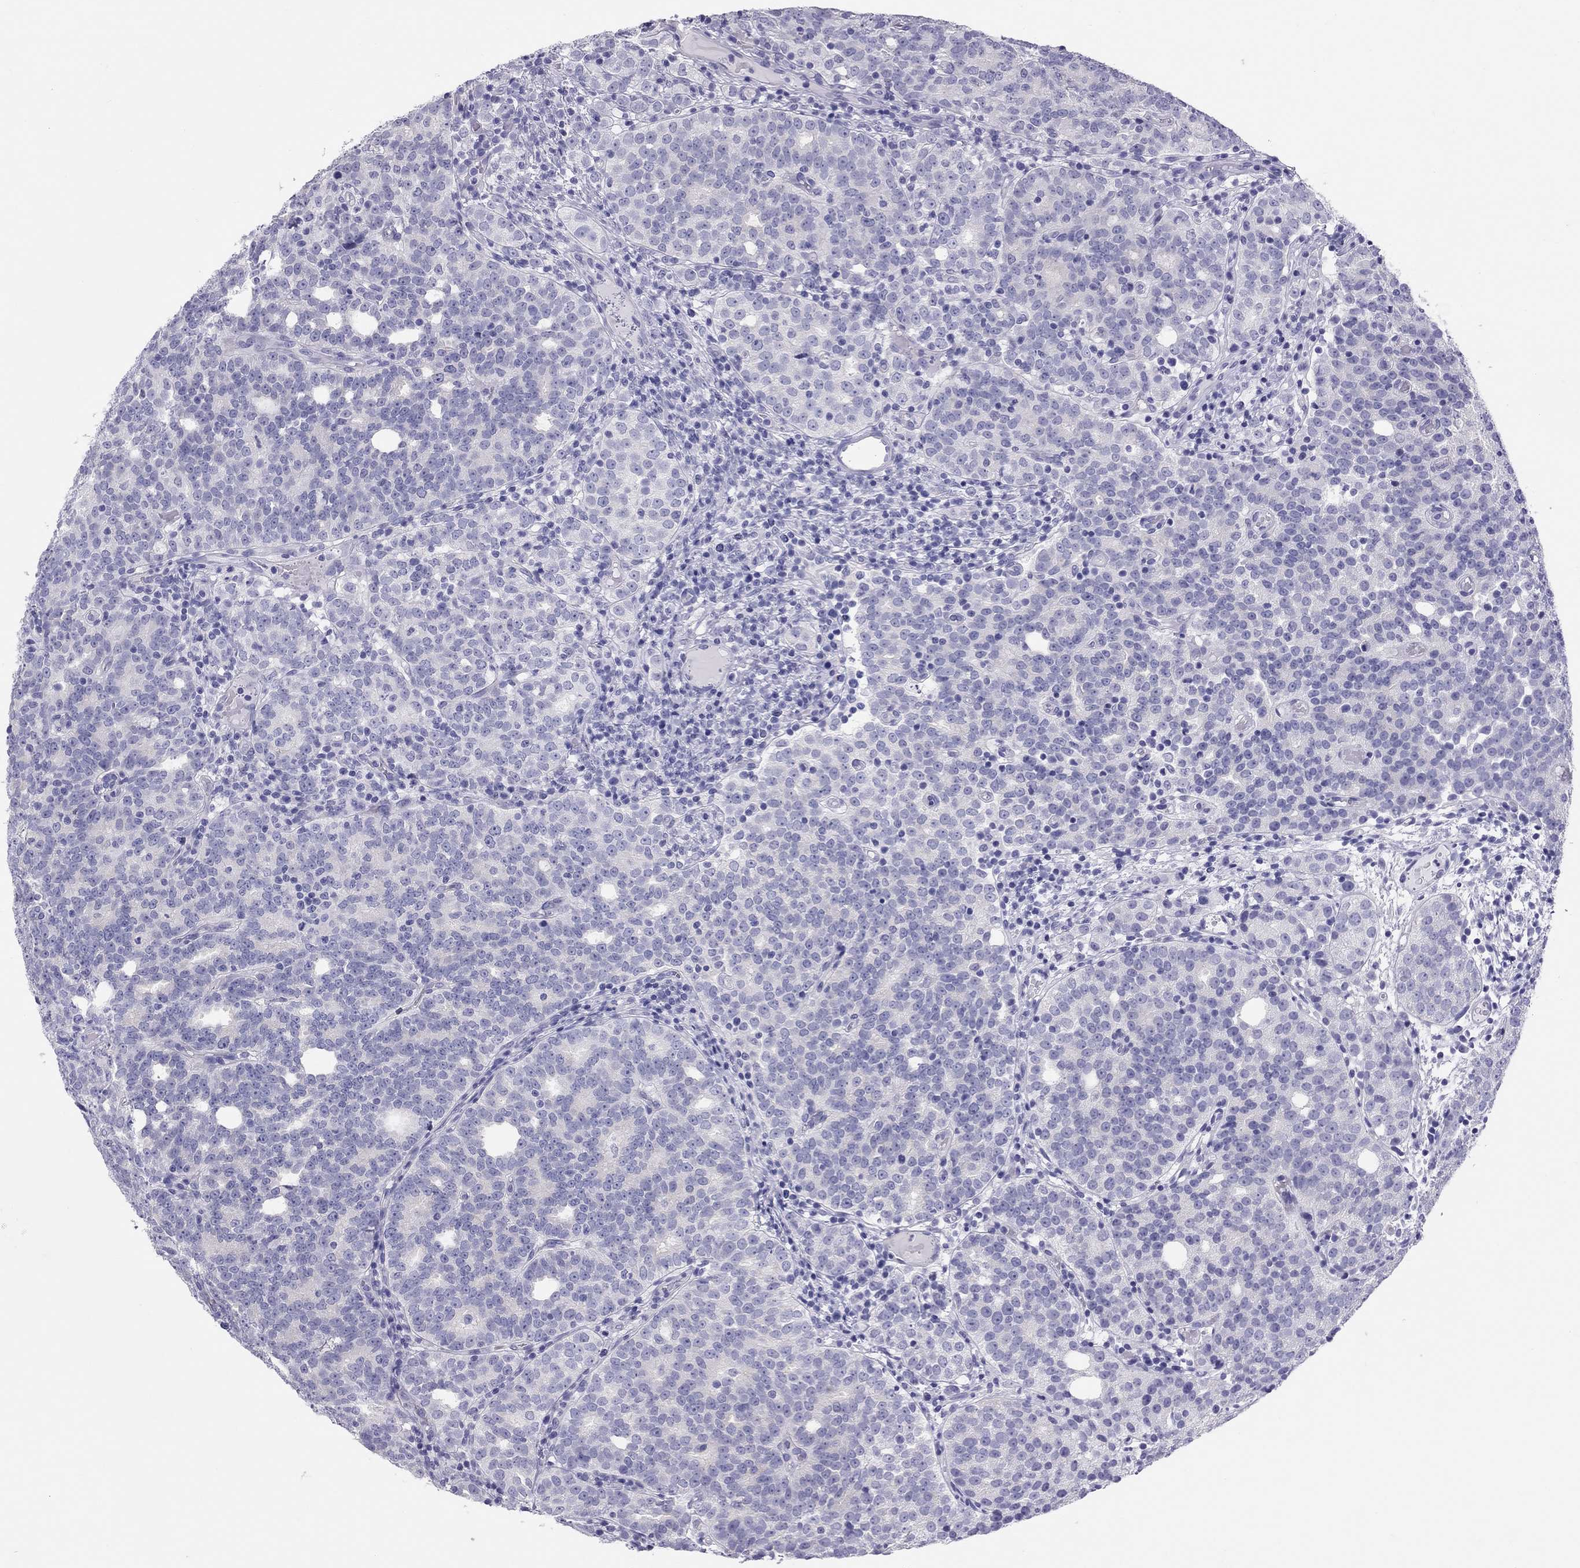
{"staining": {"intensity": "negative", "quantity": "none", "location": "none"}, "tissue": "prostate cancer", "cell_type": "Tumor cells", "image_type": "cancer", "snomed": [{"axis": "morphology", "description": "Adenocarcinoma, High grade"}, {"axis": "topography", "description": "Prostate"}], "caption": "A high-resolution micrograph shows immunohistochemistry staining of prostate adenocarcinoma (high-grade), which reveals no significant positivity in tumor cells.", "gene": "PSMB11", "patient": {"sex": "male", "age": 53}}